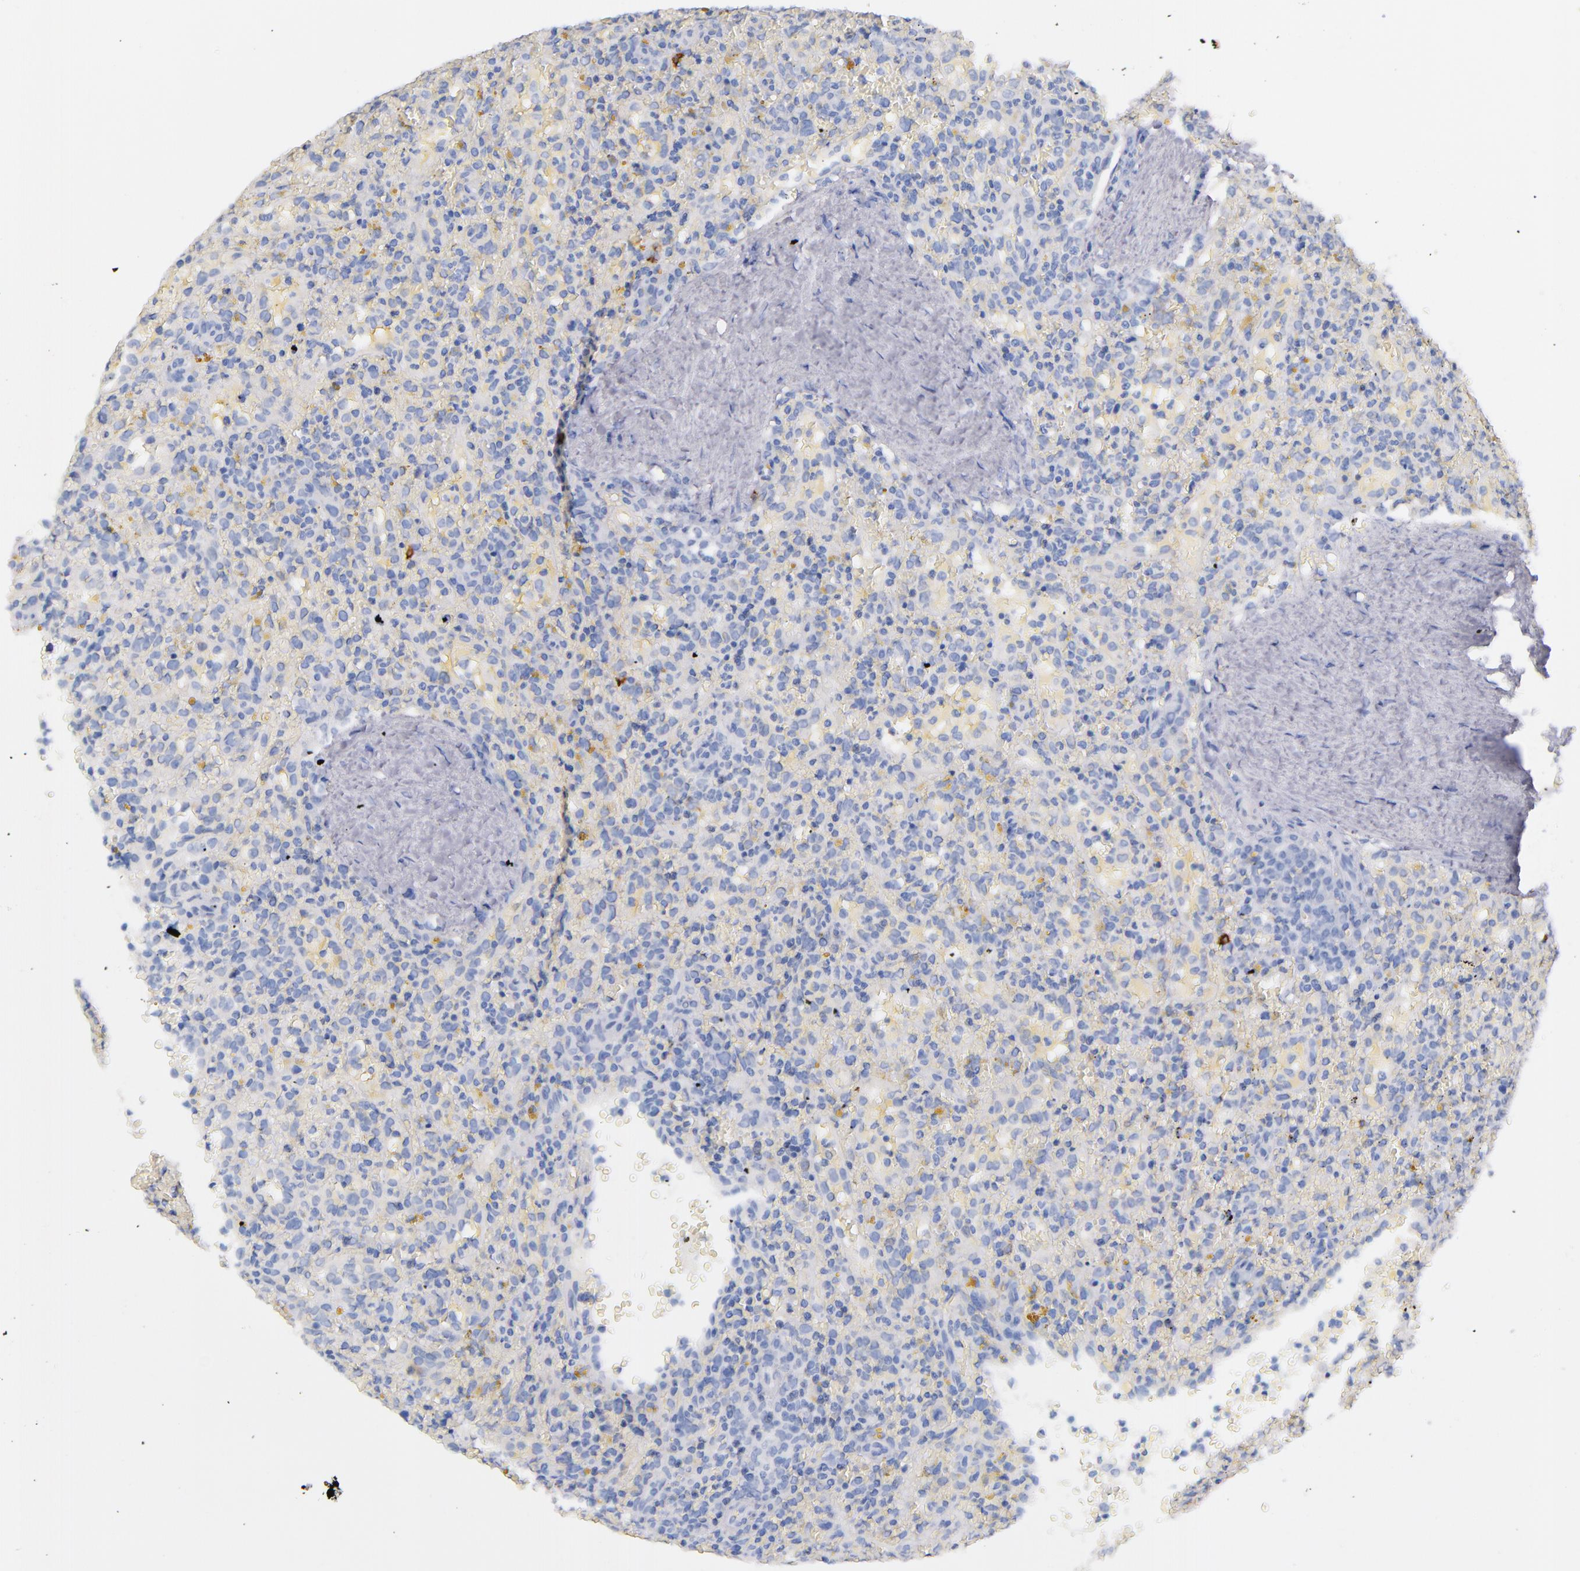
{"staining": {"intensity": "negative", "quantity": "none", "location": "none"}, "tissue": "lymphoma", "cell_type": "Tumor cells", "image_type": "cancer", "snomed": [{"axis": "morphology", "description": "Malignant lymphoma, non-Hodgkin's type, High grade"}, {"axis": "topography", "description": "Spleen"}, {"axis": "topography", "description": "Lymph node"}], "caption": "Immunohistochemical staining of lymphoma demonstrates no significant positivity in tumor cells.", "gene": "KIT", "patient": {"sex": "female", "age": 70}}